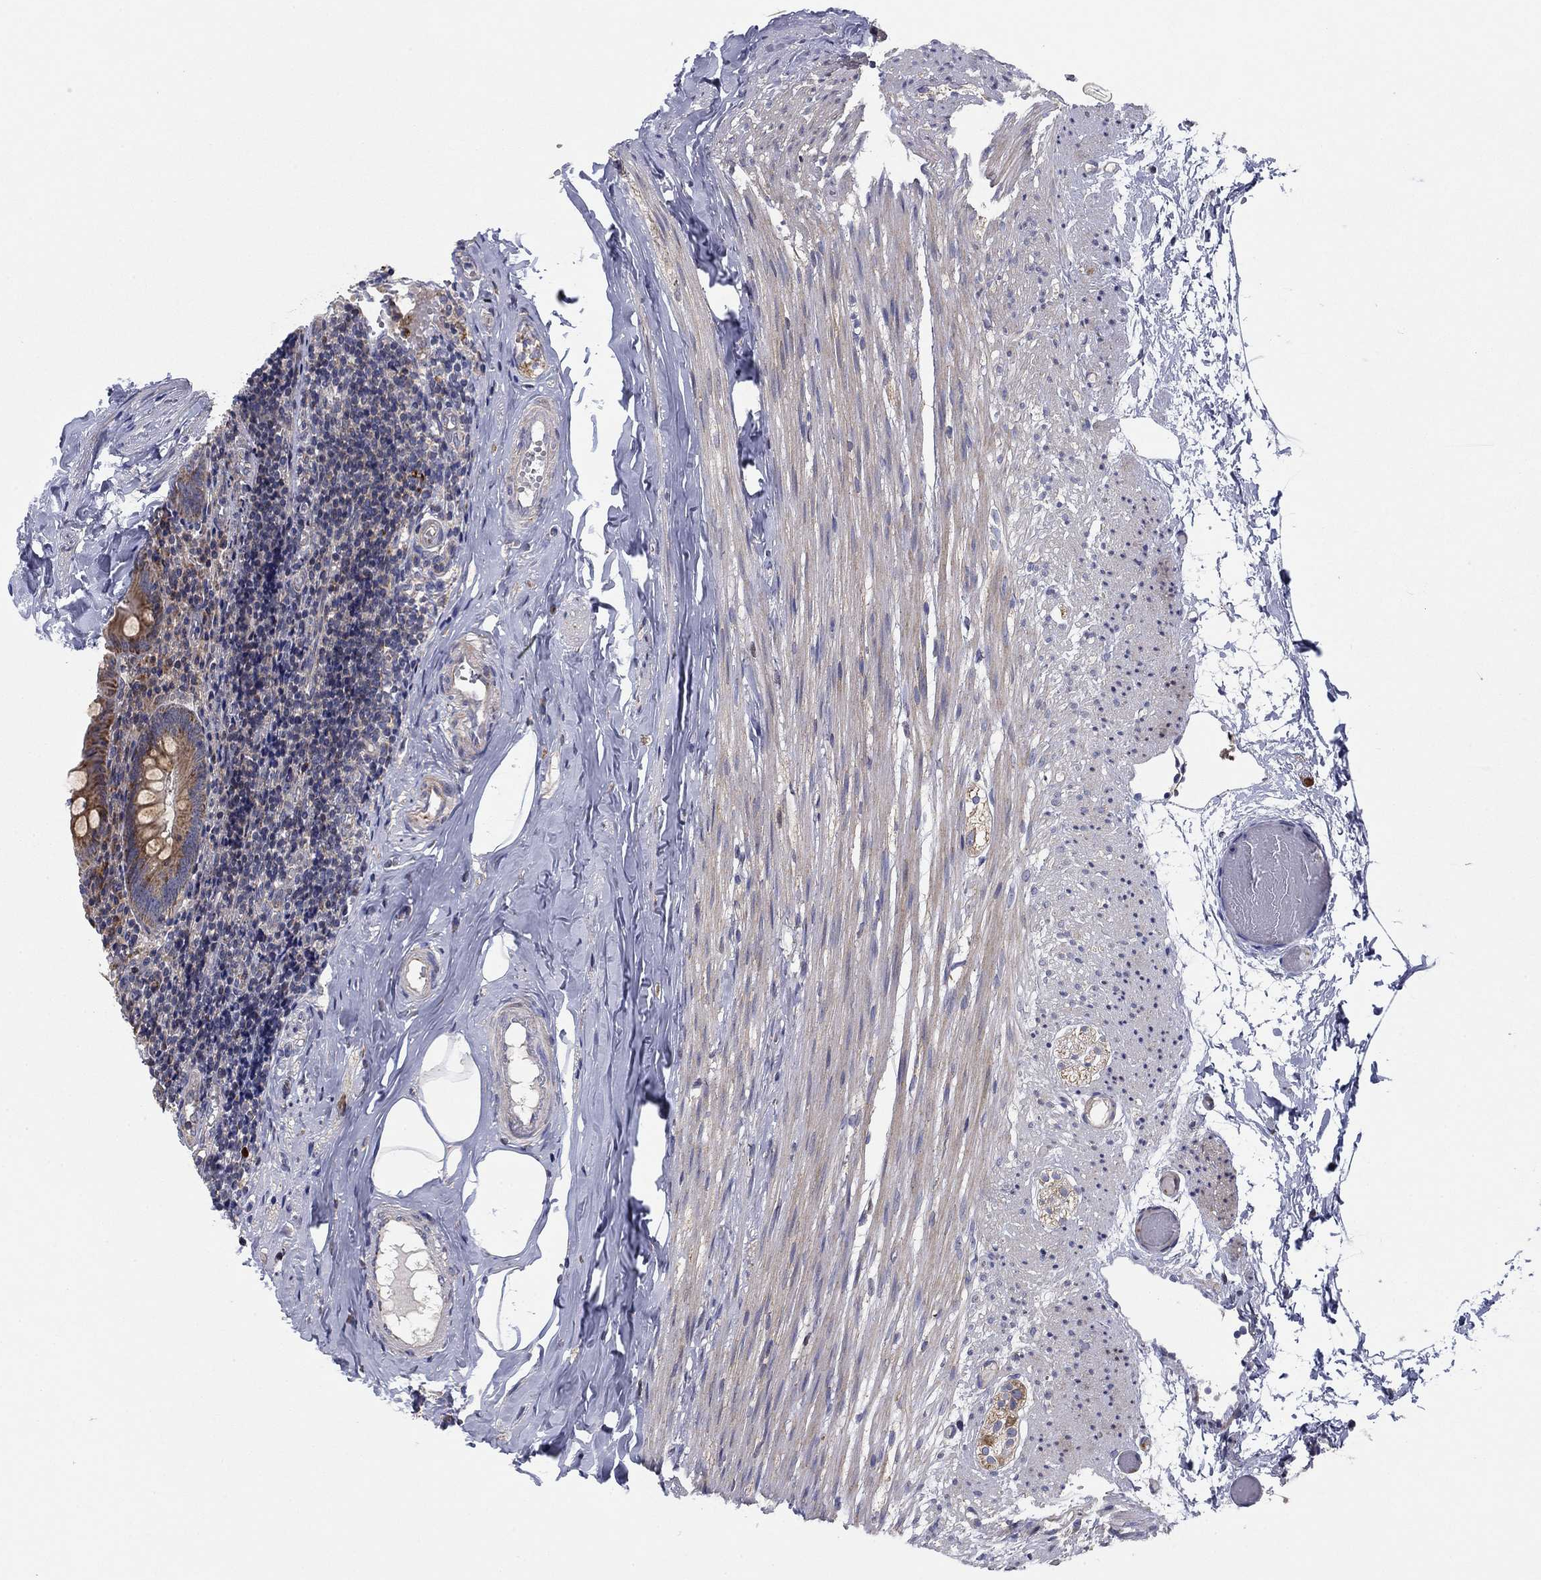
{"staining": {"intensity": "strong", "quantity": "<25%", "location": "cytoplasmic/membranous"}, "tissue": "appendix", "cell_type": "Glandular cells", "image_type": "normal", "snomed": [{"axis": "morphology", "description": "Normal tissue, NOS"}, {"axis": "topography", "description": "Appendix"}], "caption": "Unremarkable appendix was stained to show a protein in brown. There is medium levels of strong cytoplasmic/membranous positivity in about <25% of glandular cells. Nuclei are stained in blue.", "gene": "MMAA", "patient": {"sex": "female", "age": 23}}